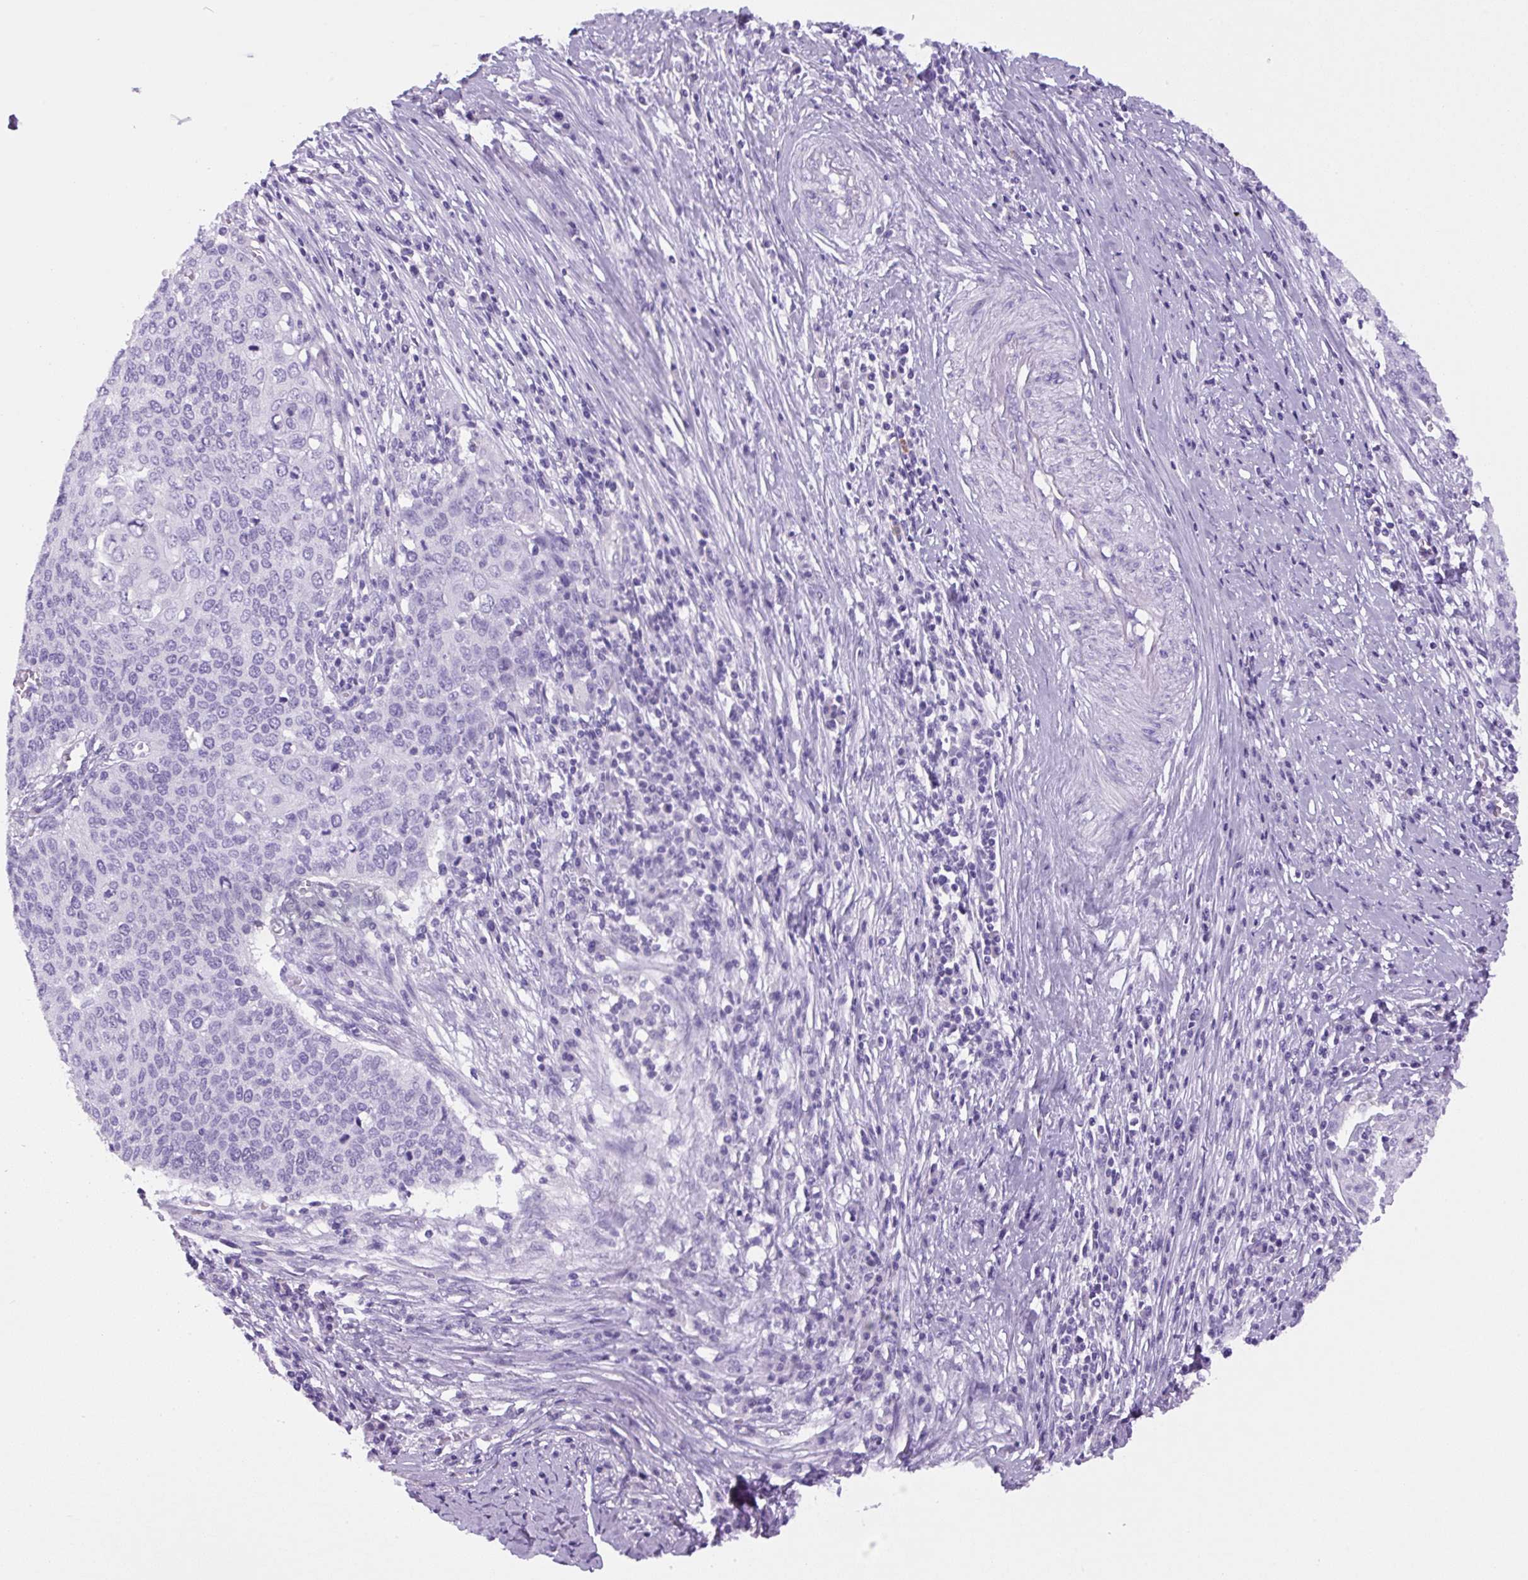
{"staining": {"intensity": "negative", "quantity": "none", "location": "none"}, "tissue": "cervical cancer", "cell_type": "Tumor cells", "image_type": "cancer", "snomed": [{"axis": "morphology", "description": "Squamous cell carcinoma, NOS"}, {"axis": "topography", "description": "Cervix"}], "caption": "DAB (3,3'-diaminobenzidine) immunohistochemical staining of cervical cancer (squamous cell carcinoma) shows no significant staining in tumor cells. The staining was performed using DAB (3,3'-diaminobenzidine) to visualize the protein expression in brown, while the nuclei were stained in blue with hematoxylin (Magnification: 20x).", "gene": "PRRT1", "patient": {"sex": "female", "age": 39}}